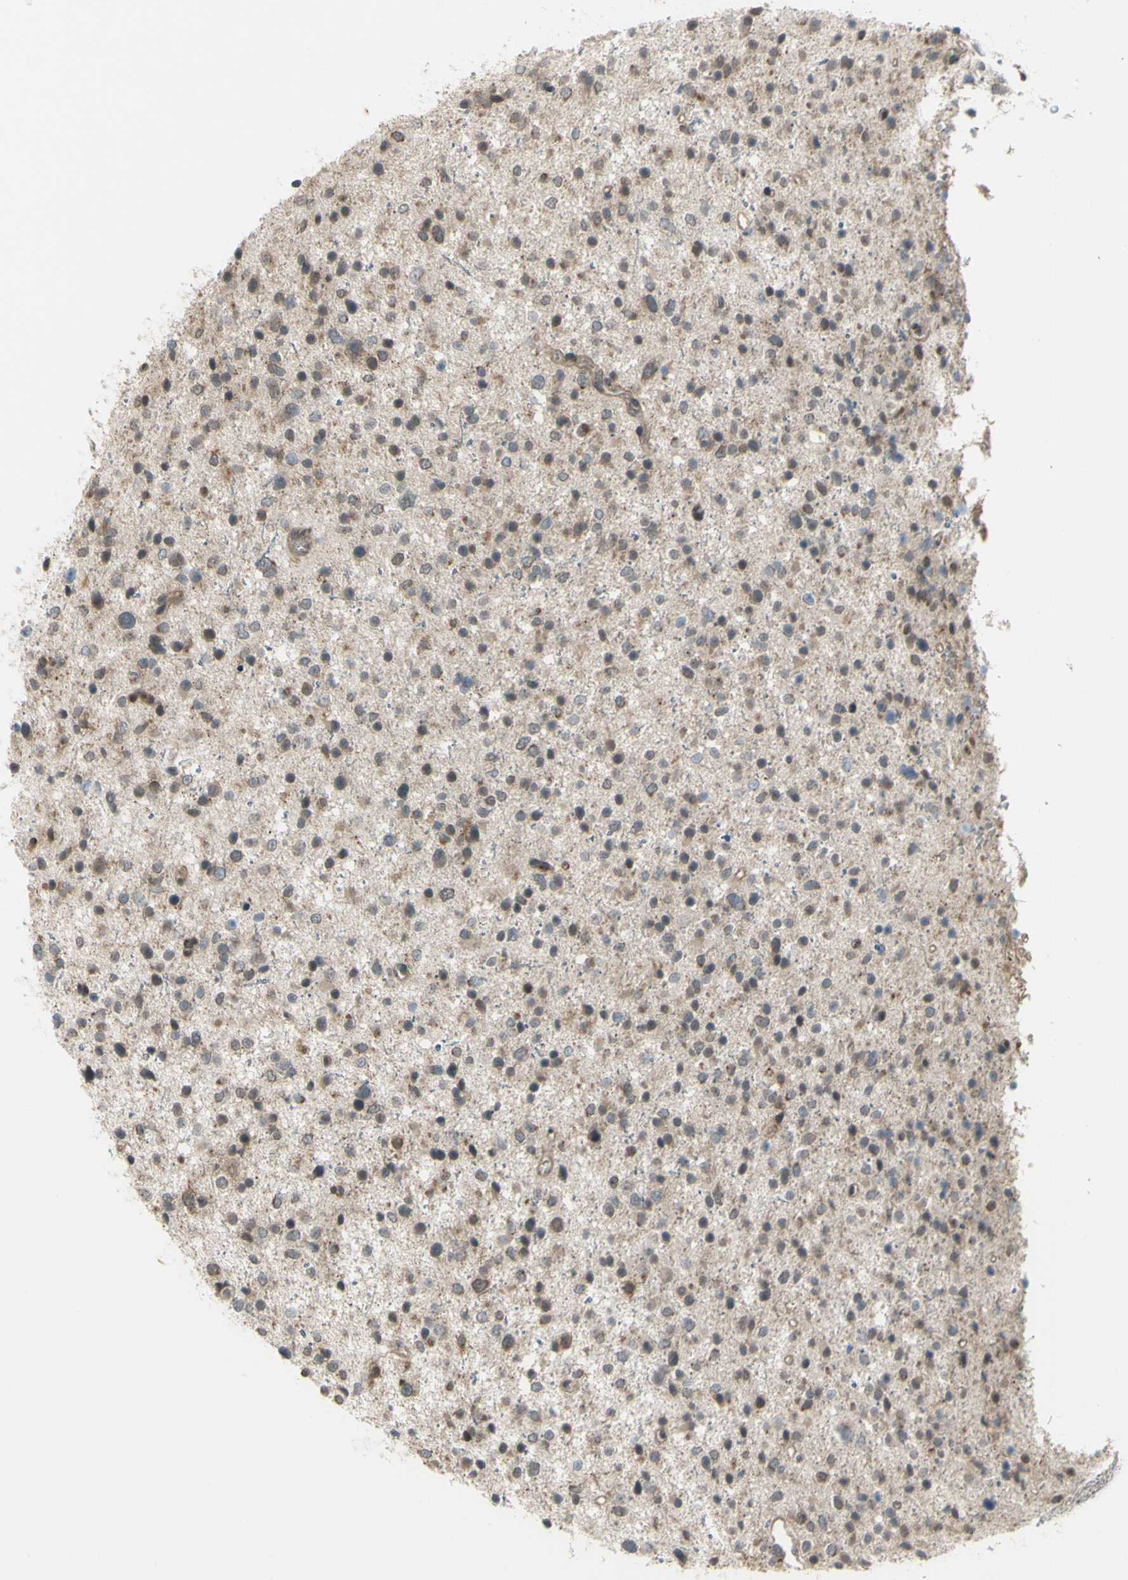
{"staining": {"intensity": "weak", "quantity": "25%-75%", "location": "cytoplasmic/membranous"}, "tissue": "glioma", "cell_type": "Tumor cells", "image_type": "cancer", "snomed": [{"axis": "morphology", "description": "Glioma, malignant, Low grade"}, {"axis": "topography", "description": "Brain"}], "caption": "An immunohistochemistry (IHC) image of tumor tissue is shown. Protein staining in brown shows weak cytoplasmic/membranous positivity in low-grade glioma (malignant) within tumor cells.", "gene": "FLII", "patient": {"sex": "female", "age": 37}}